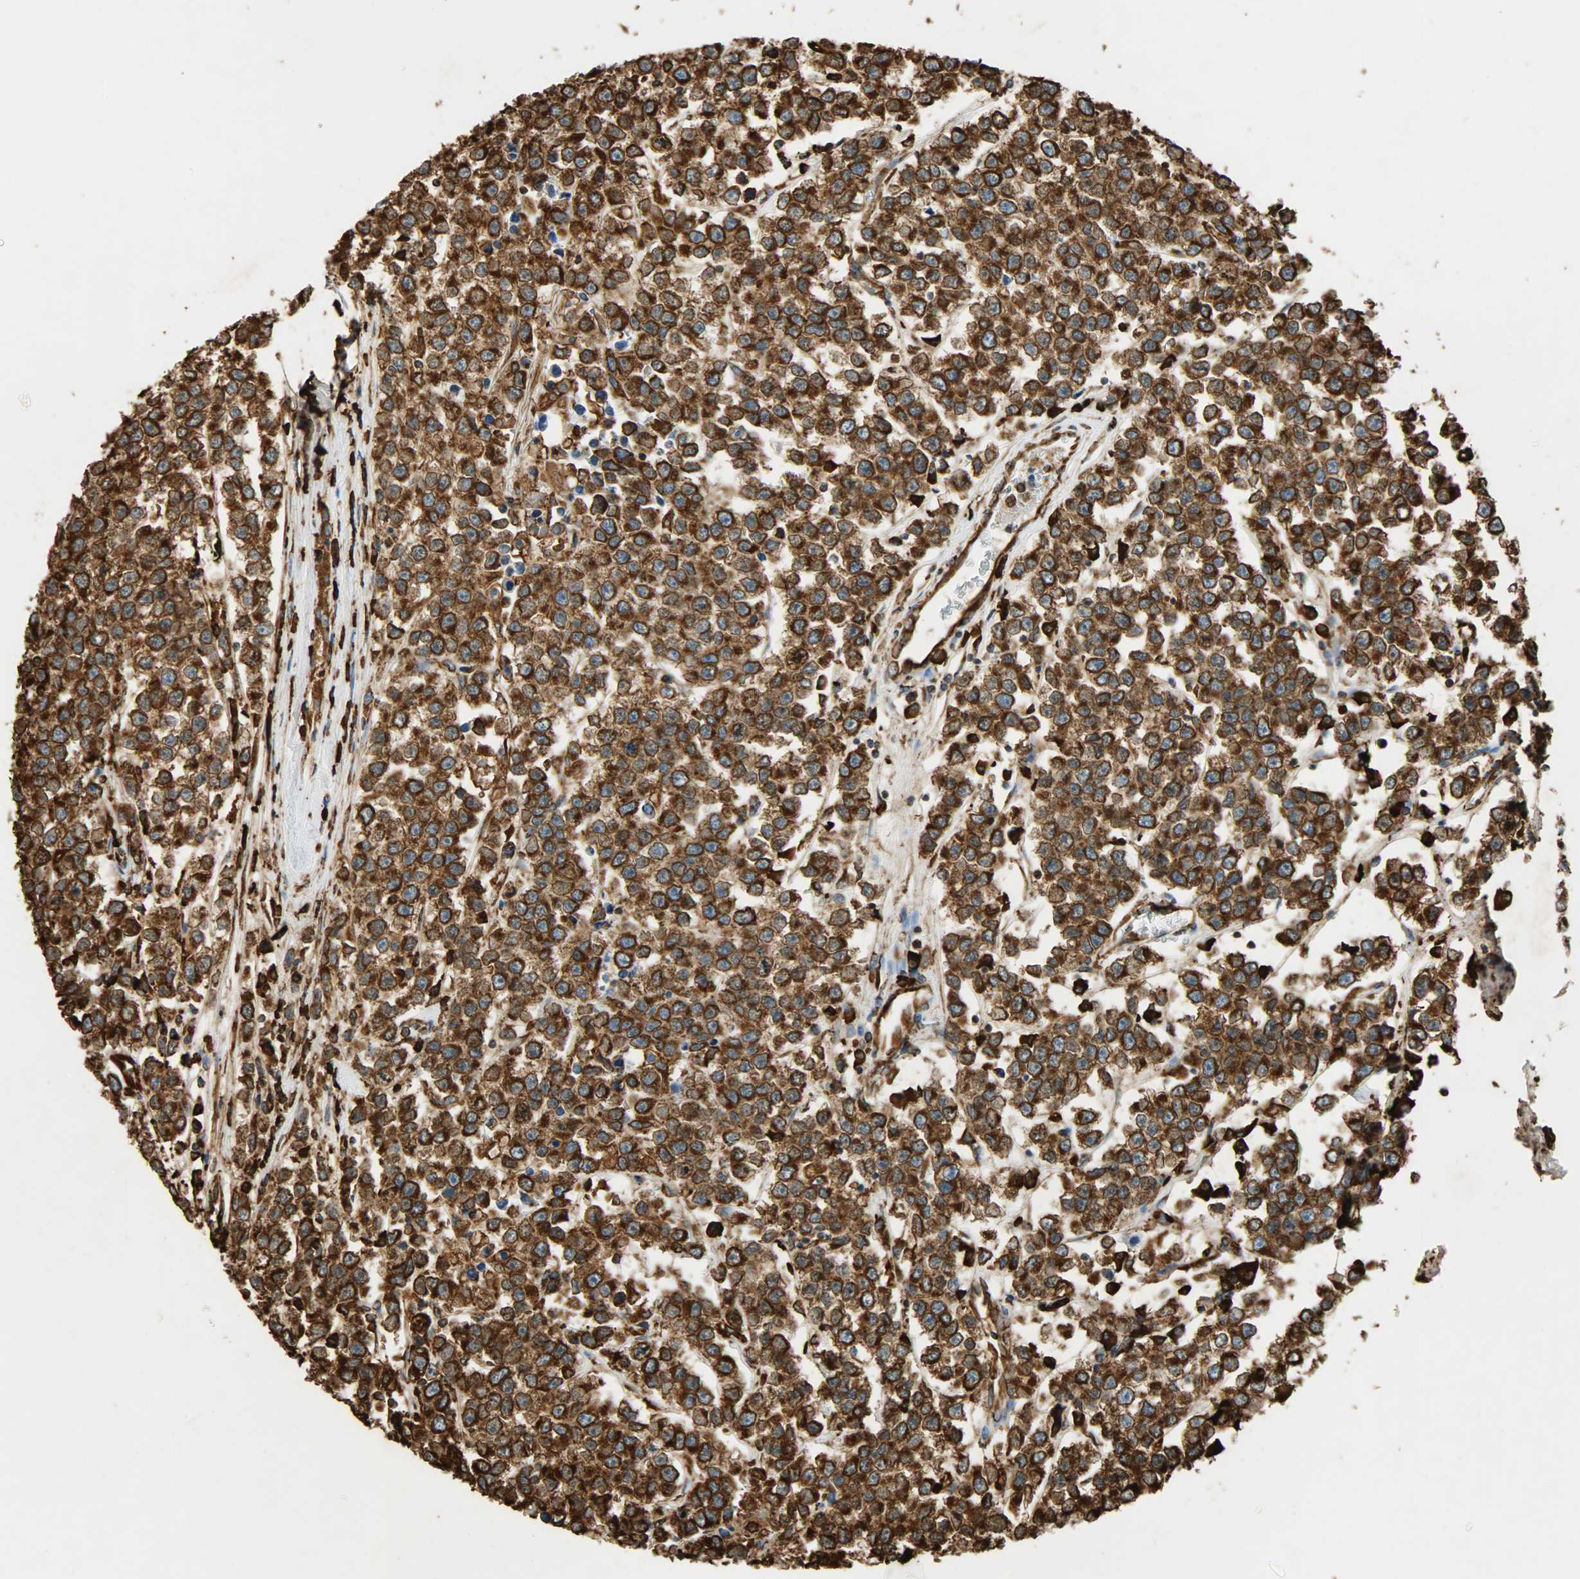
{"staining": {"intensity": "strong", "quantity": ">75%", "location": "cytoplasmic/membranous"}, "tissue": "testis cancer", "cell_type": "Tumor cells", "image_type": "cancer", "snomed": [{"axis": "morphology", "description": "Seminoma, NOS"}, {"axis": "morphology", "description": "Carcinoma, Embryonal, NOS"}, {"axis": "topography", "description": "Testis"}], "caption": "Testis embryonal carcinoma stained with DAB IHC exhibits high levels of strong cytoplasmic/membranous staining in approximately >75% of tumor cells. The staining was performed using DAB to visualize the protein expression in brown, while the nuclei were stained in blue with hematoxylin (Magnification: 20x).", "gene": "HSP90B1", "patient": {"sex": "male", "age": 52}}